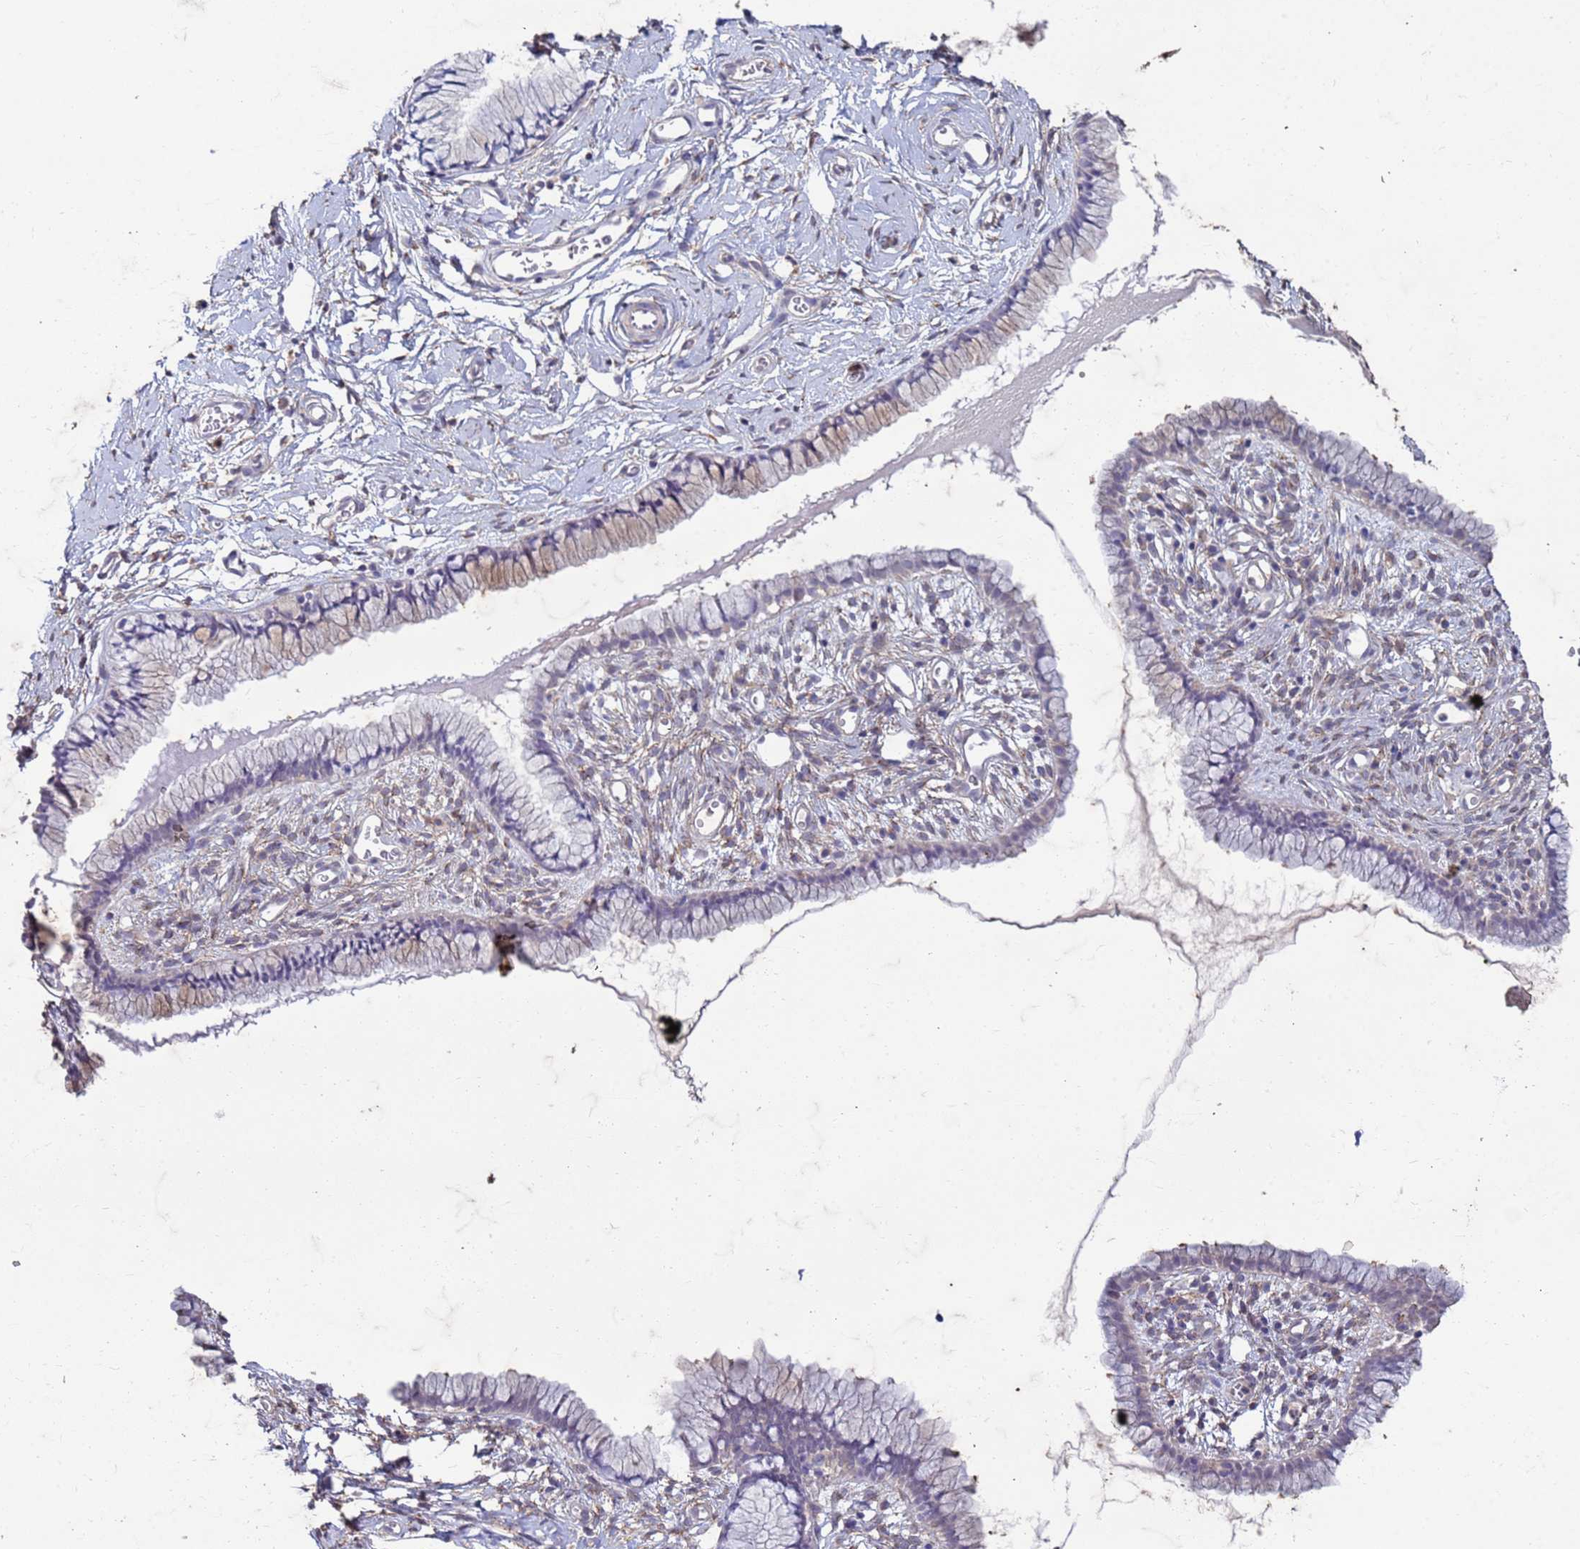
{"staining": {"intensity": "weak", "quantity": "<25%", "location": "cytoplasmic/membranous"}, "tissue": "cervix", "cell_type": "Glandular cells", "image_type": "normal", "snomed": [{"axis": "morphology", "description": "Normal tissue, NOS"}, {"axis": "topography", "description": "Cervix"}], "caption": "The IHC photomicrograph has no significant staining in glandular cells of cervix.", "gene": "SLC25A15", "patient": {"sex": "female", "age": 40}}